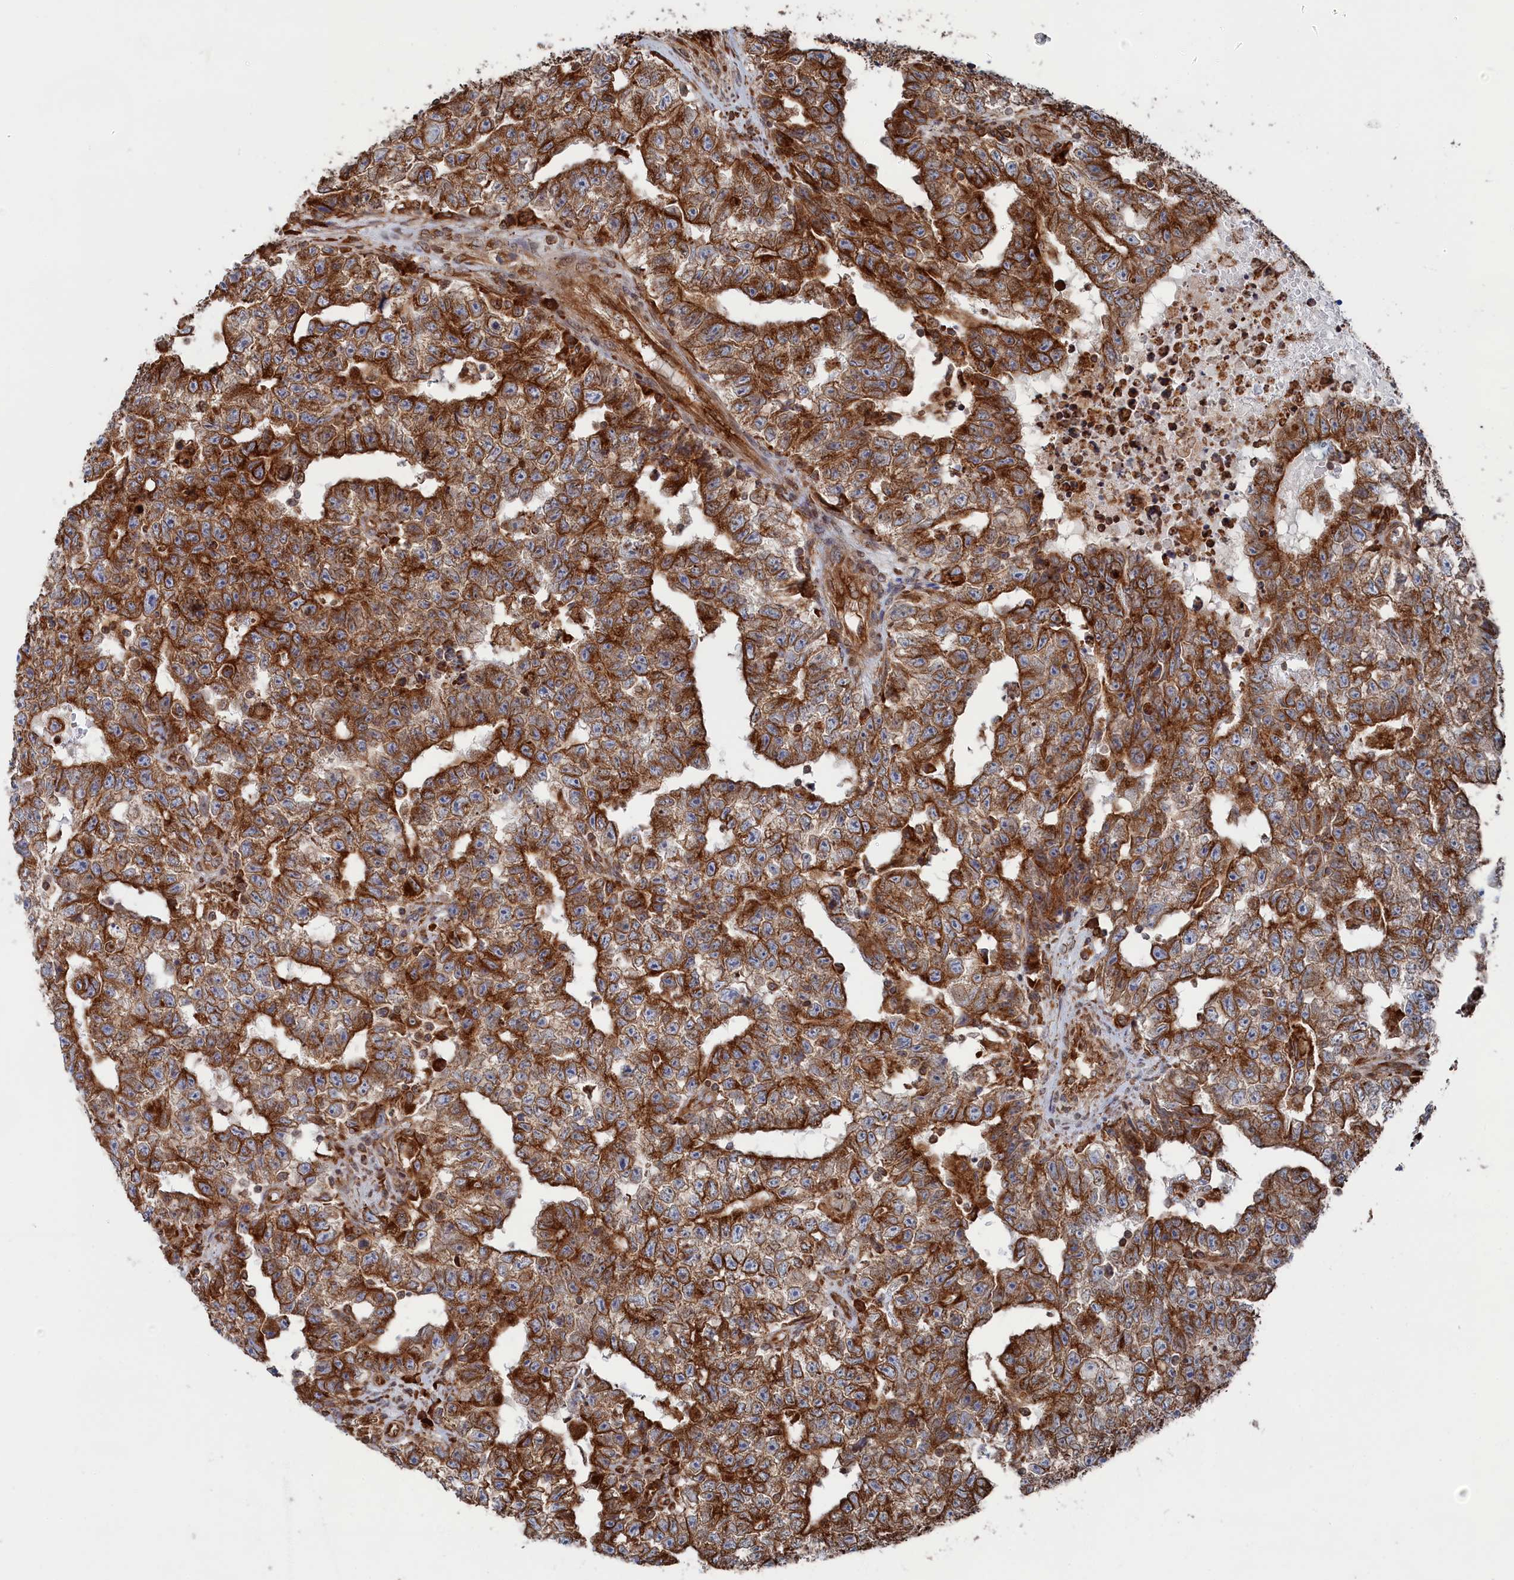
{"staining": {"intensity": "strong", "quantity": "25%-75%", "location": "cytoplasmic/membranous"}, "tissue": "testis cancer", "cell_type": "Tumor cells", "image_type": "cancer", "snomed": [{"axis": "morphology", "description": "Carcinoma, Embryonal, NOS"}, {"axis": "topography", "description": "Testis"}], "caption": "Tumor cells exhibit high levels of strong cytoplasmic/membranous expression in approximately 25%-75% of cells in human testis cancer.", "gene": "BPIFB6", "patient": {"sex": "male", "age": 25}}